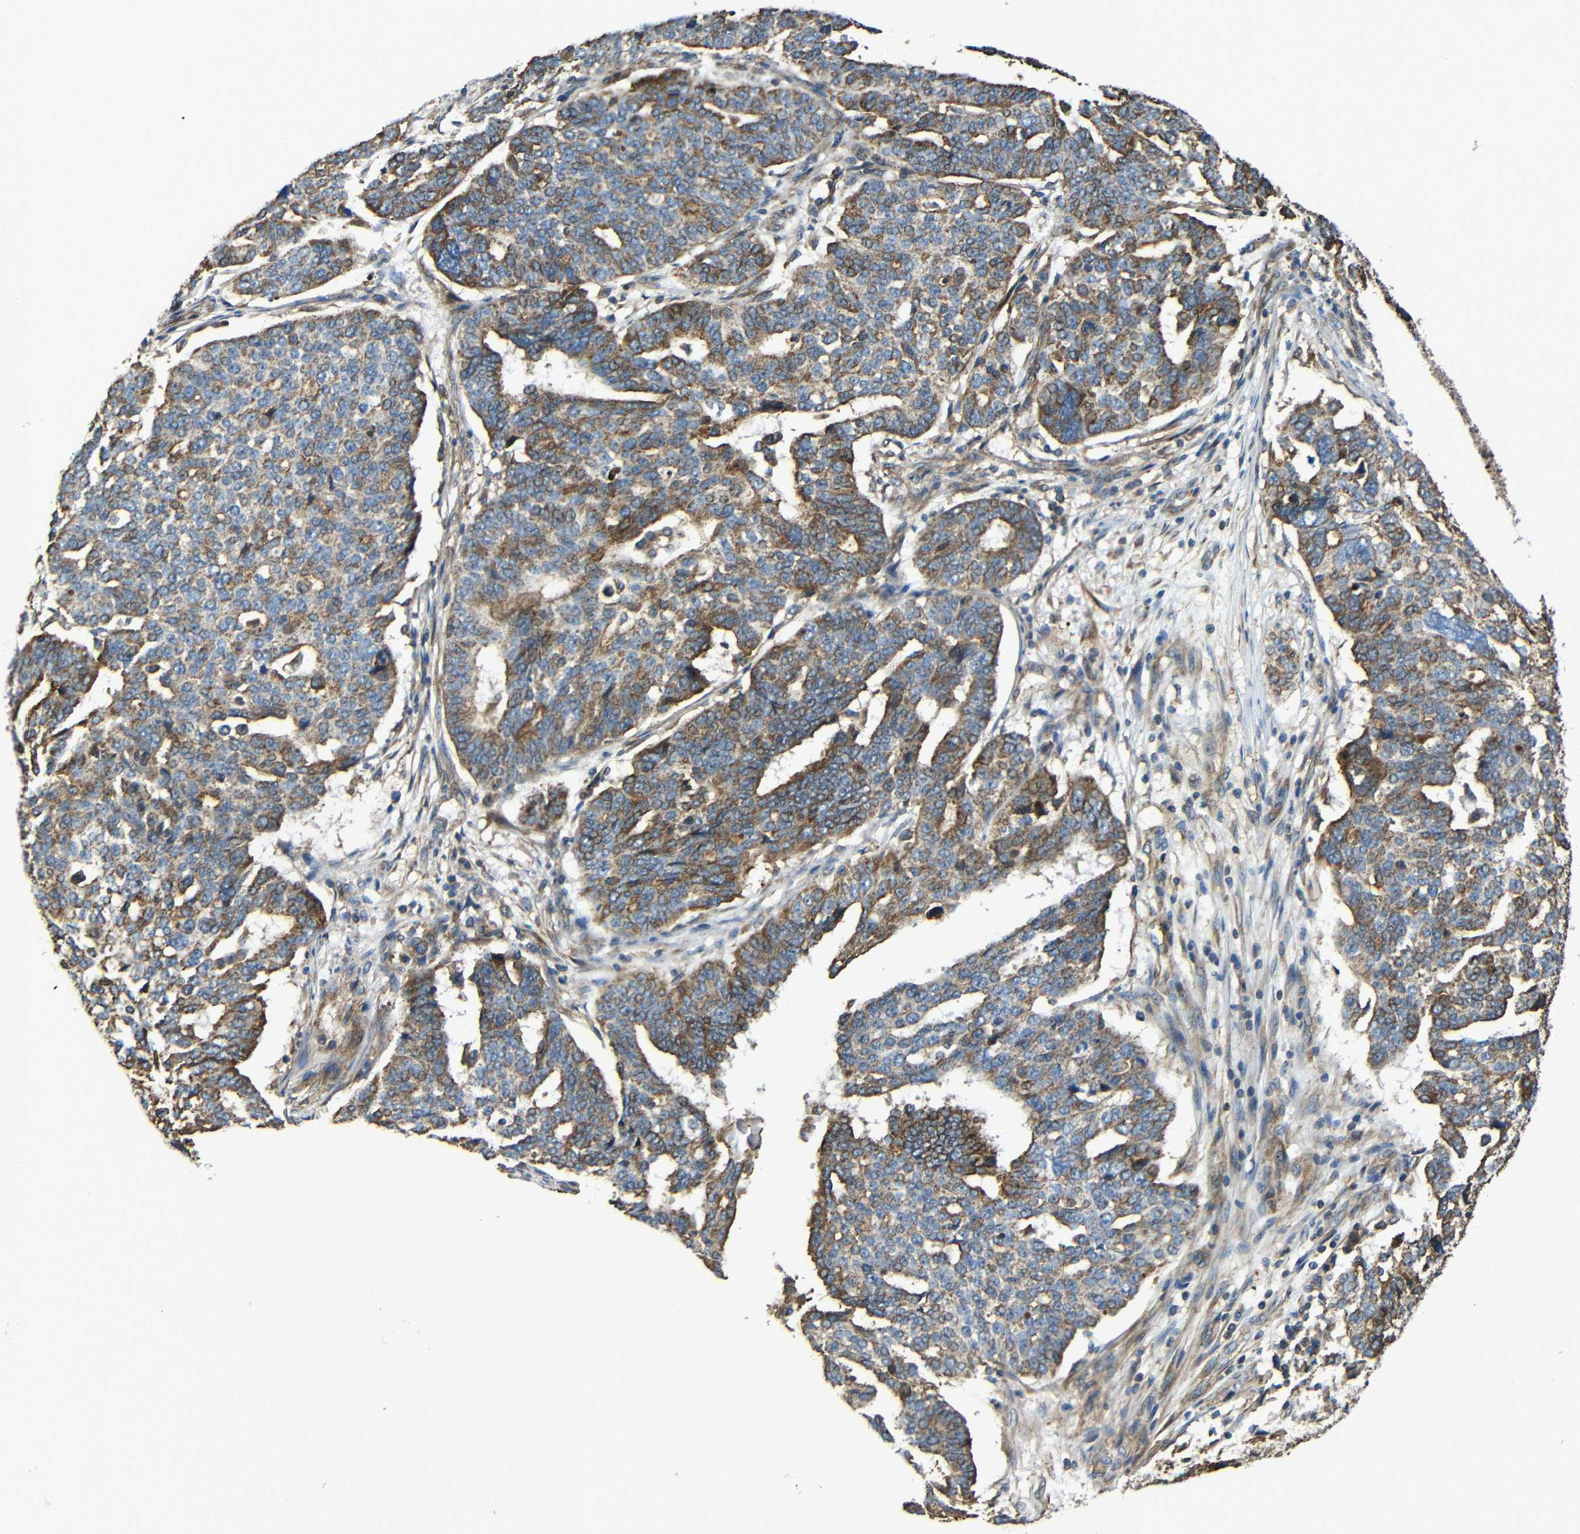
{"staining": {"intensity": "moderate", "quantity": "25%-75%", "location": "cytoplasmic/membranous"}, "tissue": "ovarian cancer", "cell_type": "Tumor cells", "image_type": "cancer", "snomed": [{"axis": "morphology", "description": "Cystadenocarcinoma, serous, NOS"}, {"axis": "topography", "description": "Ovary"}], "caption": "Tumor cells reveal medium levels of moderate cytoplasmic/membranous staining in about 25%-75% of cells in serous cystadenocarcinoma (ovarian).", "gene": "PTCH1", "patient": {"sex": "female", "age": 59}}